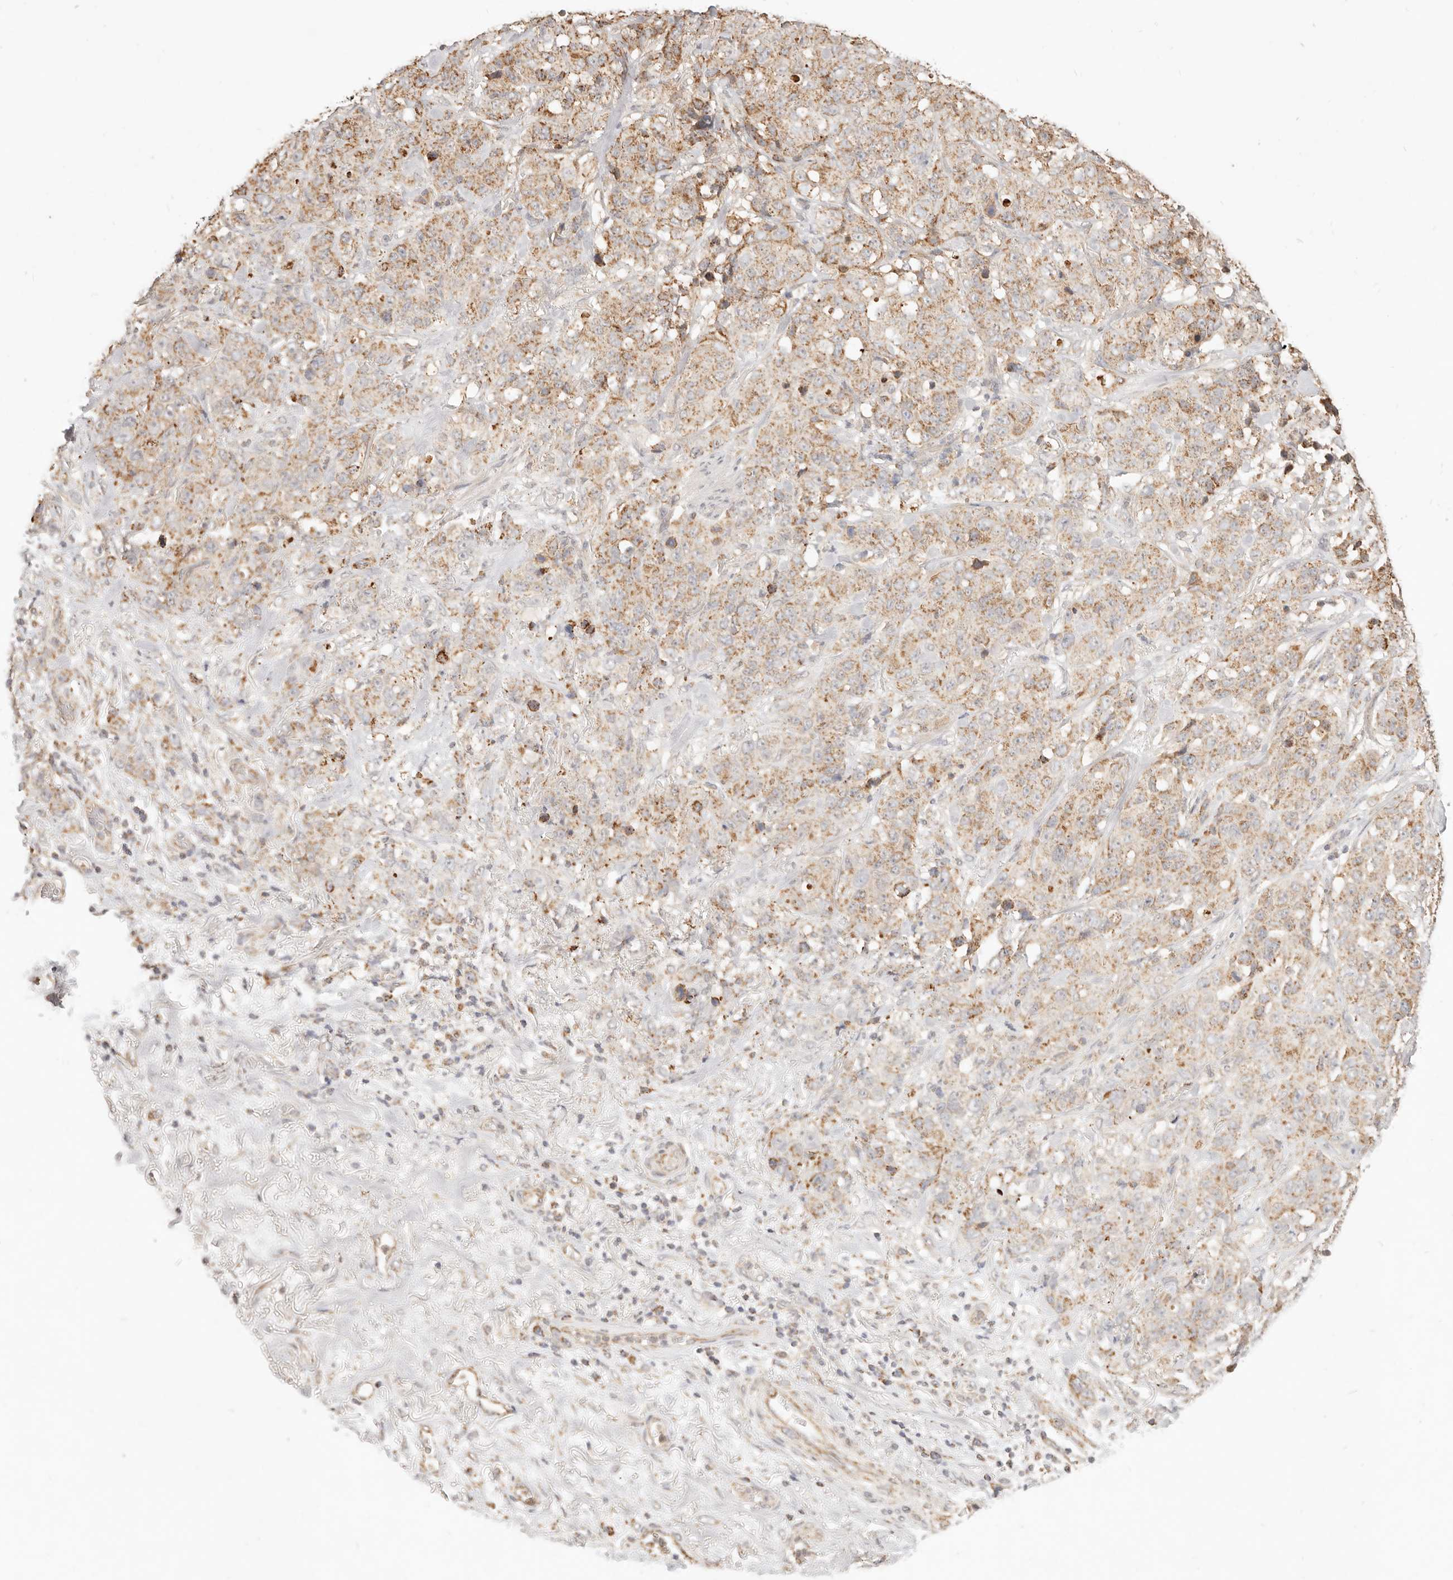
{"staining": {"intensity": "moderate", "quantity": ">75%", "location": "cytoplasmic/membranous"}, "tissue": "stomach cancer", "cell_type": "Tumor cells", "image_type": "cancer", "snomed": [{"axis": "morphology", "description": "Adenocarcinoma, NOS"}, {"axis": "topography", "description": "Stomach"}], "caption": "Protein staining of stomach adenocarcinoma tissue exhibits moderate cytoplasmic/membranous expression in about >75% of tumor cells.", "gene": "CPLANE2", "patient": {"sex": "male", "age": 48}}